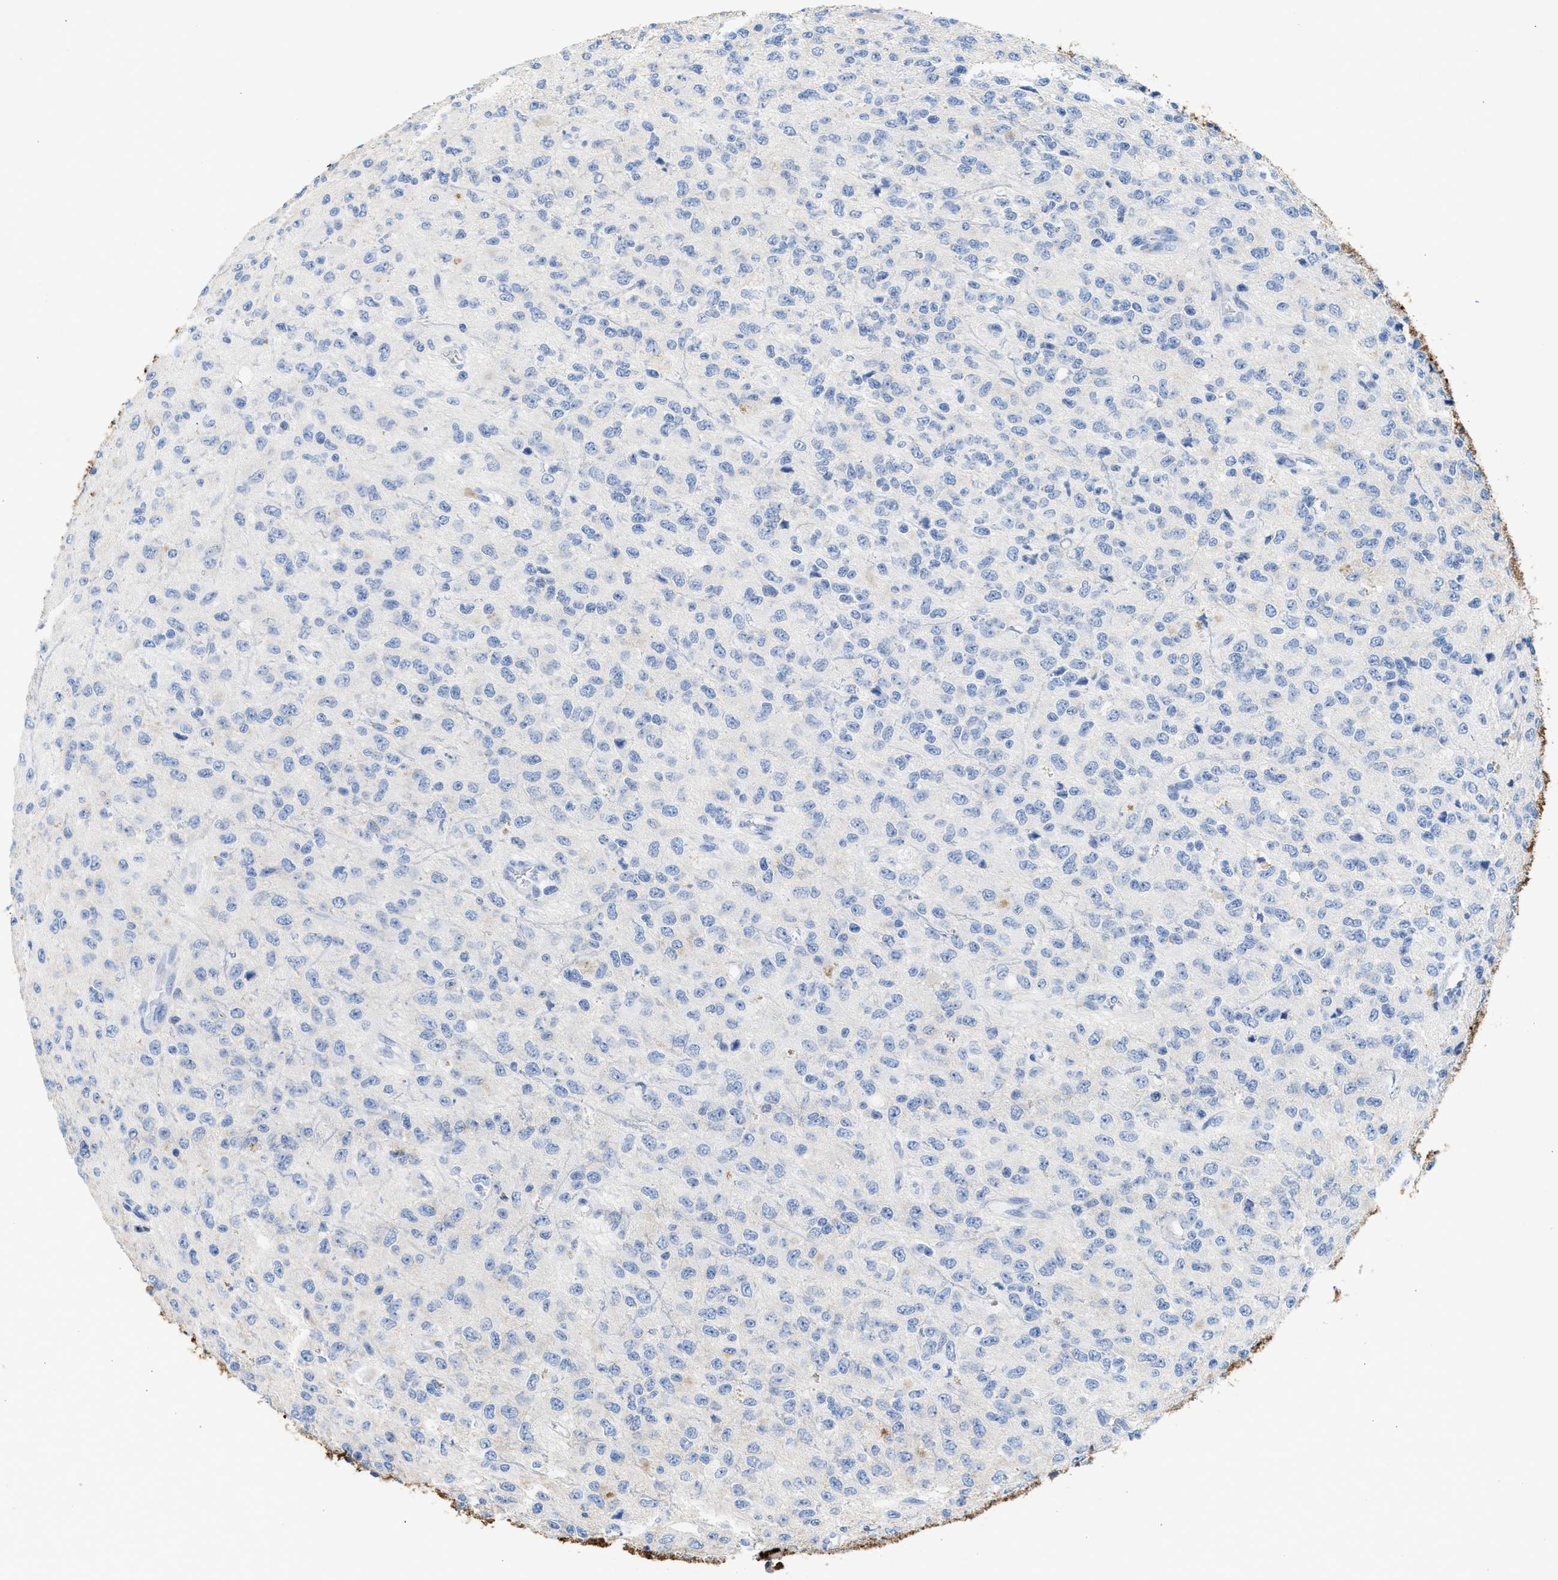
{"staining": {"intensity": "negative", "quantity": "none", "location": "none"}, "tissue": "glioma", "cell_type": "Tumor cells", "image_type": "cancer", "snomed": [{"axis": "morphology", "description": "Glioma, malignant, High grade"}, {"axis": "topography", "description": "pancreas cauda"}], "caption": "Glioma was stained to show a protein in brown. There is no significant expression in tumor cells. (Immunohistochemistry (ihc), brightfield microscopy, high magnification).", "gene": "TNR", "patient": {"sex": "male", "age": 60}}